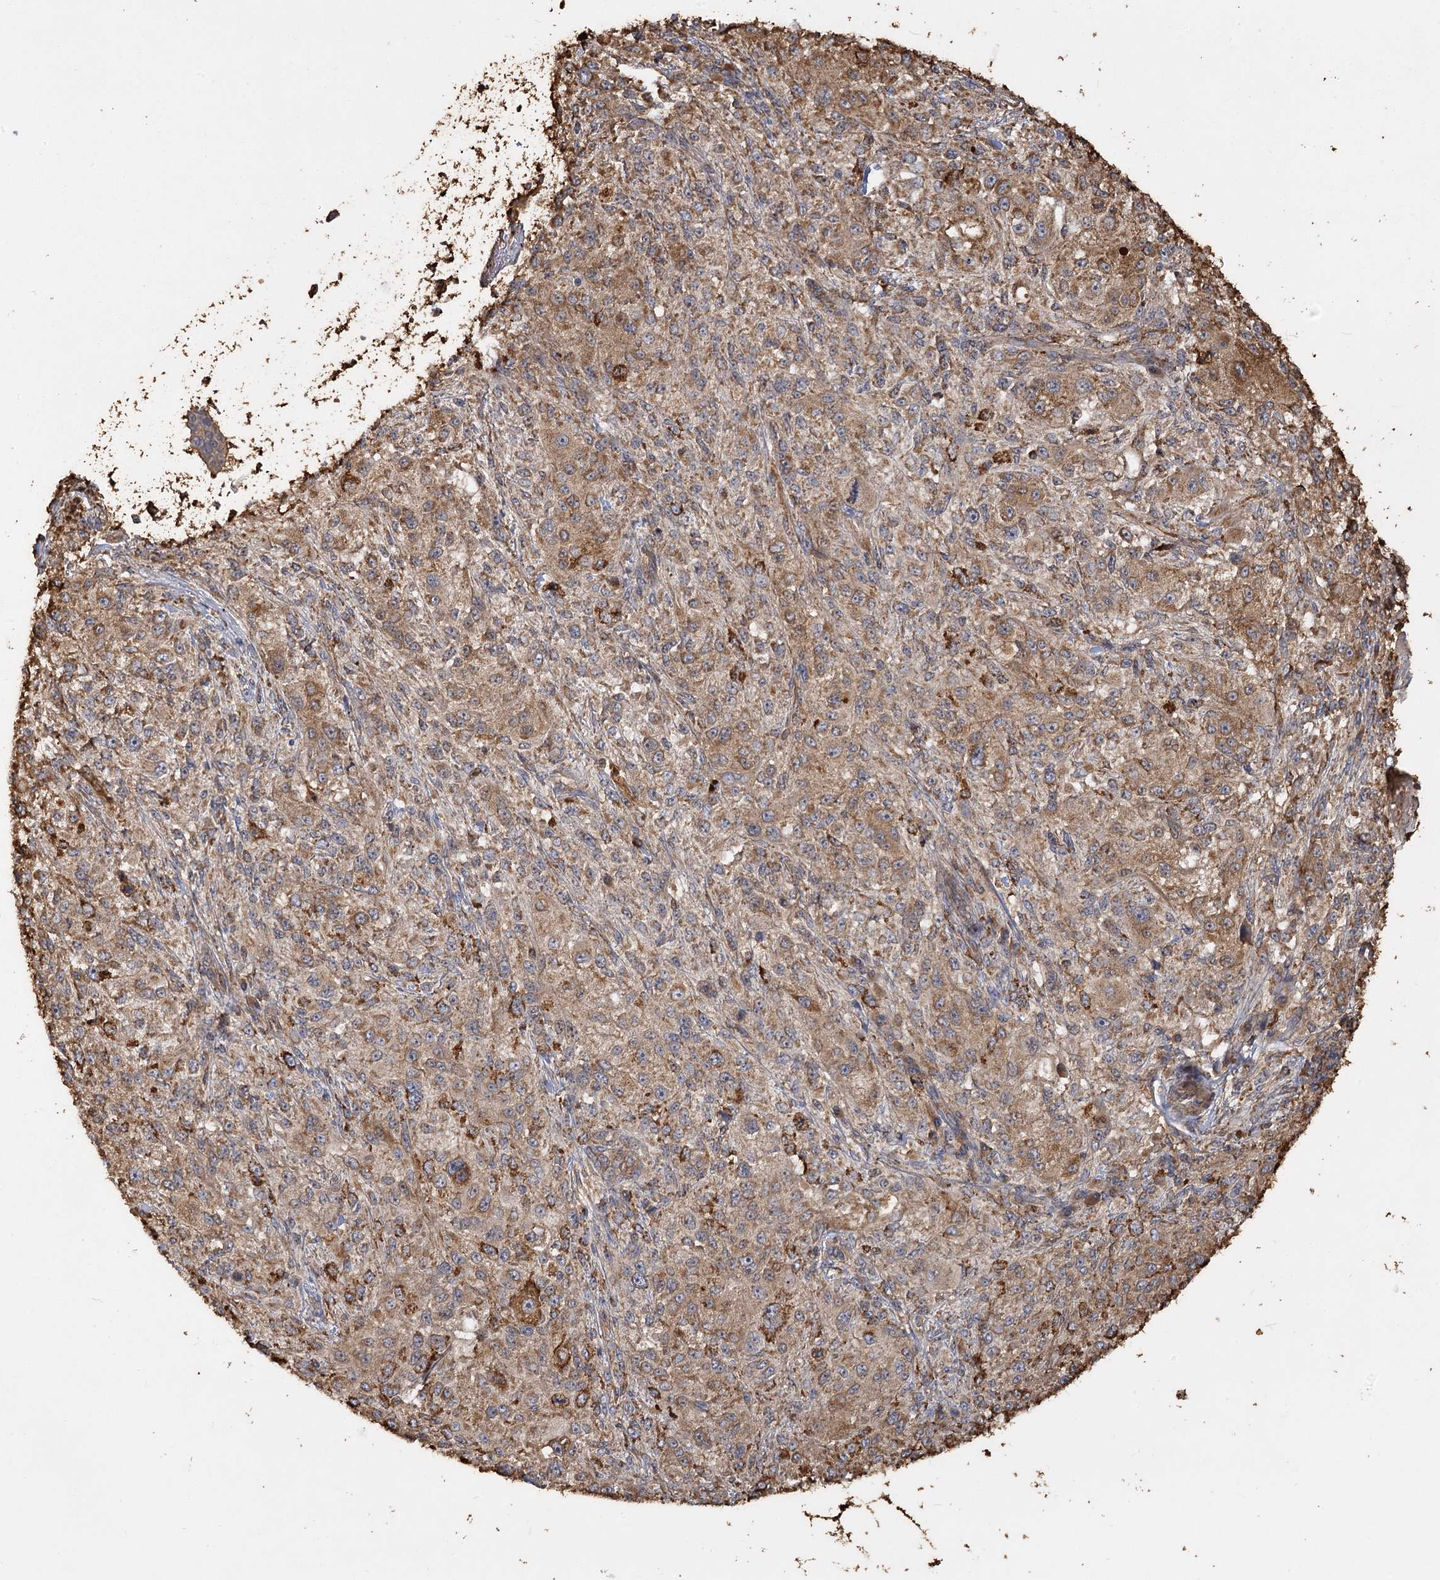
{"staining": {"intensity": "moderate", "quantity": ">75%", "location": "cytoplasmic/membranous"}, "tissue": "melanoma", "cell_type": "Tumor cells", "image_type": "cancer", "snomed": [{"axis": "morphology", "description": "Necrosis, NOS"}, {"axis": "morphology", "description": "Malignant melanoma, NOS"}, {"axis": "topography", "description": "Skin"}], "caption": "Brown immunohistochemical staining in melanoma reveals moderate cytoplasmic/membranous expression in approximately >75% of tumor cells. The protein of interest is shown in brown color, while the nuclei are stained blue.", "gene": "PIK3C2A", "patient": {"sex": "female", "age": 87}}